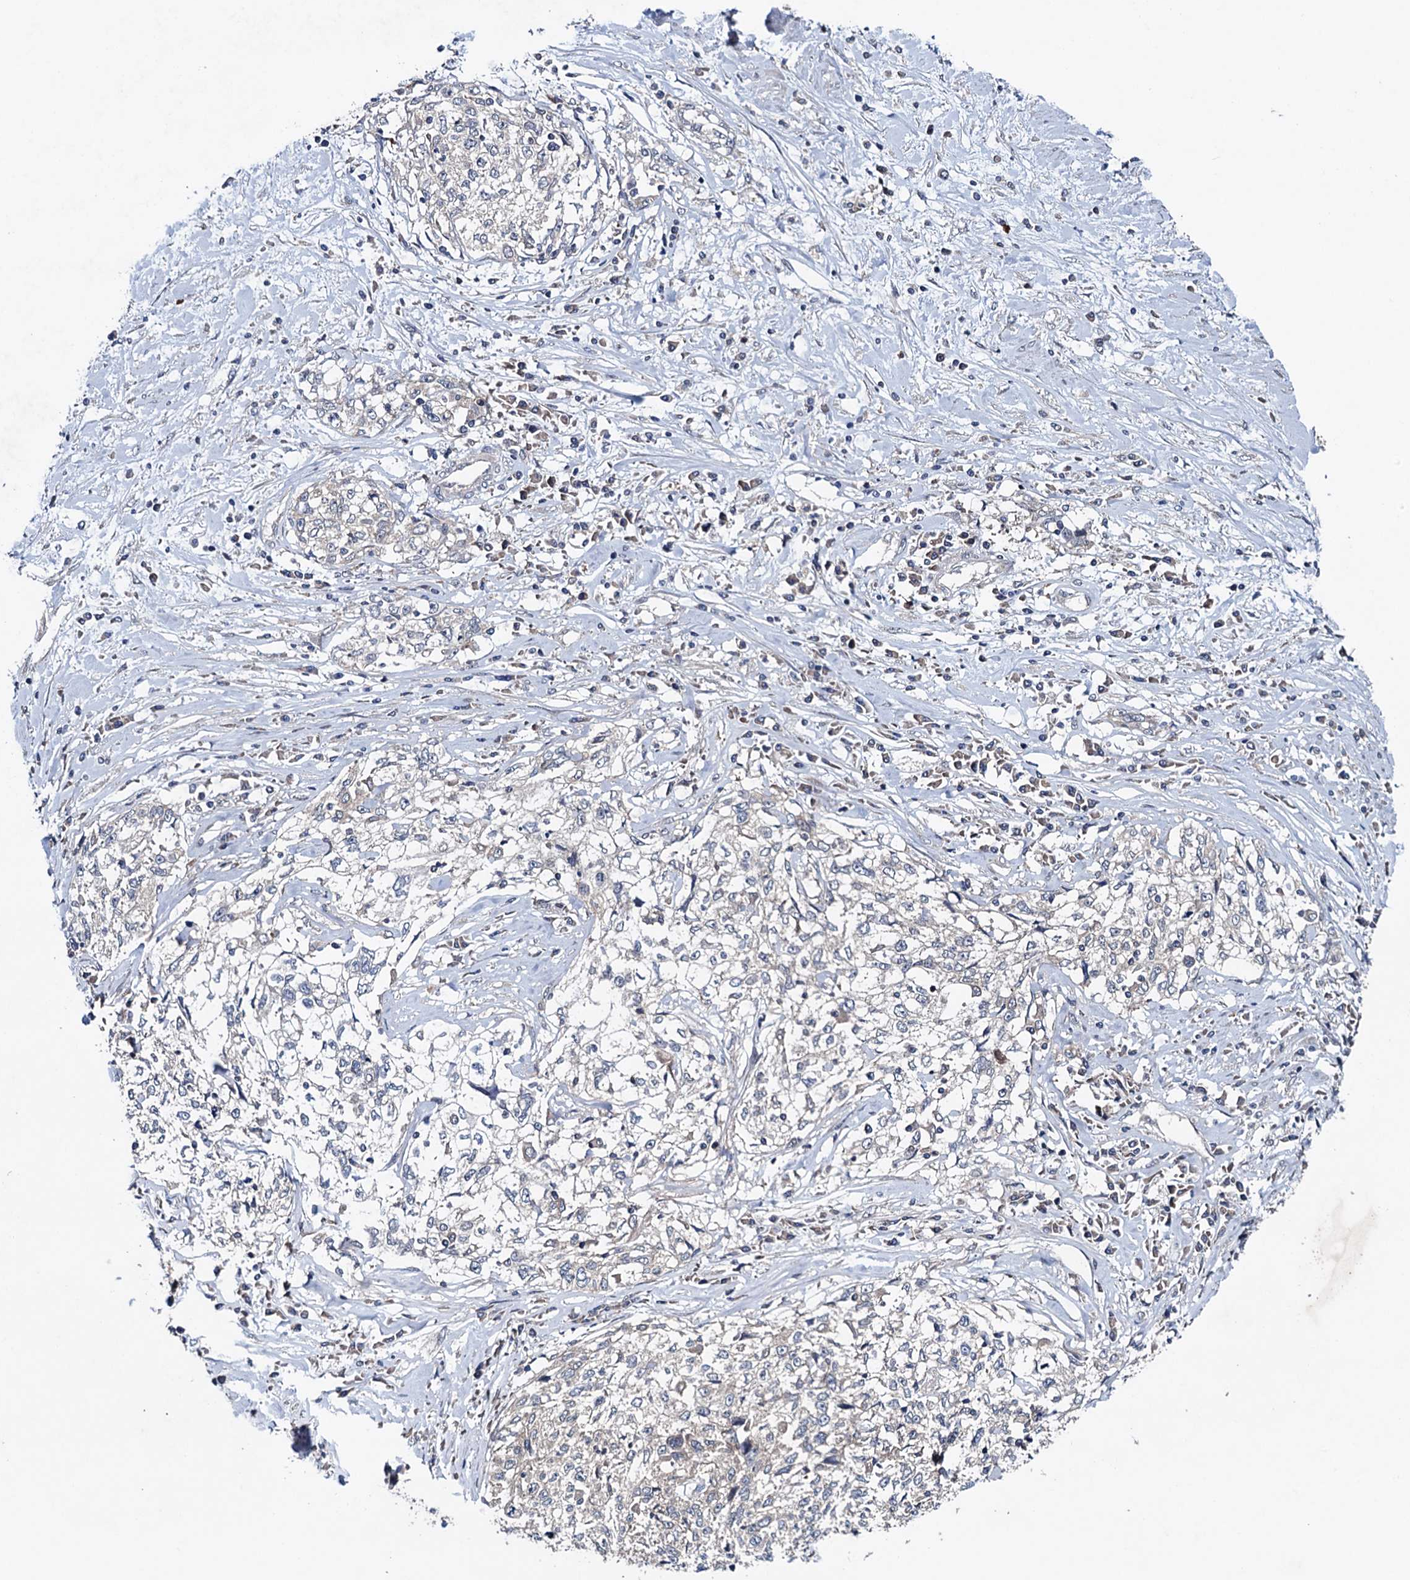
{"staining": {"intensity": "negative", "quantity": "none", "location": "none"}, "tissue": "cervical cancer", "cell_type": "Tumor cells", "image_type": "cancer", "snomed": [{"axis": "morphology", "description": "Squamous cell carcinoma, NOS"}, {"axis": "topography", "description": "Cervix"}], "caption": "A high-resolution photomicrograph shows immunohistochemistry staining of cervical squamous cell carcinoma, which shows no significant staining in tumor cells.", "gene": "BLTP3B", "patient": {"sex": "female", "age": 57}}